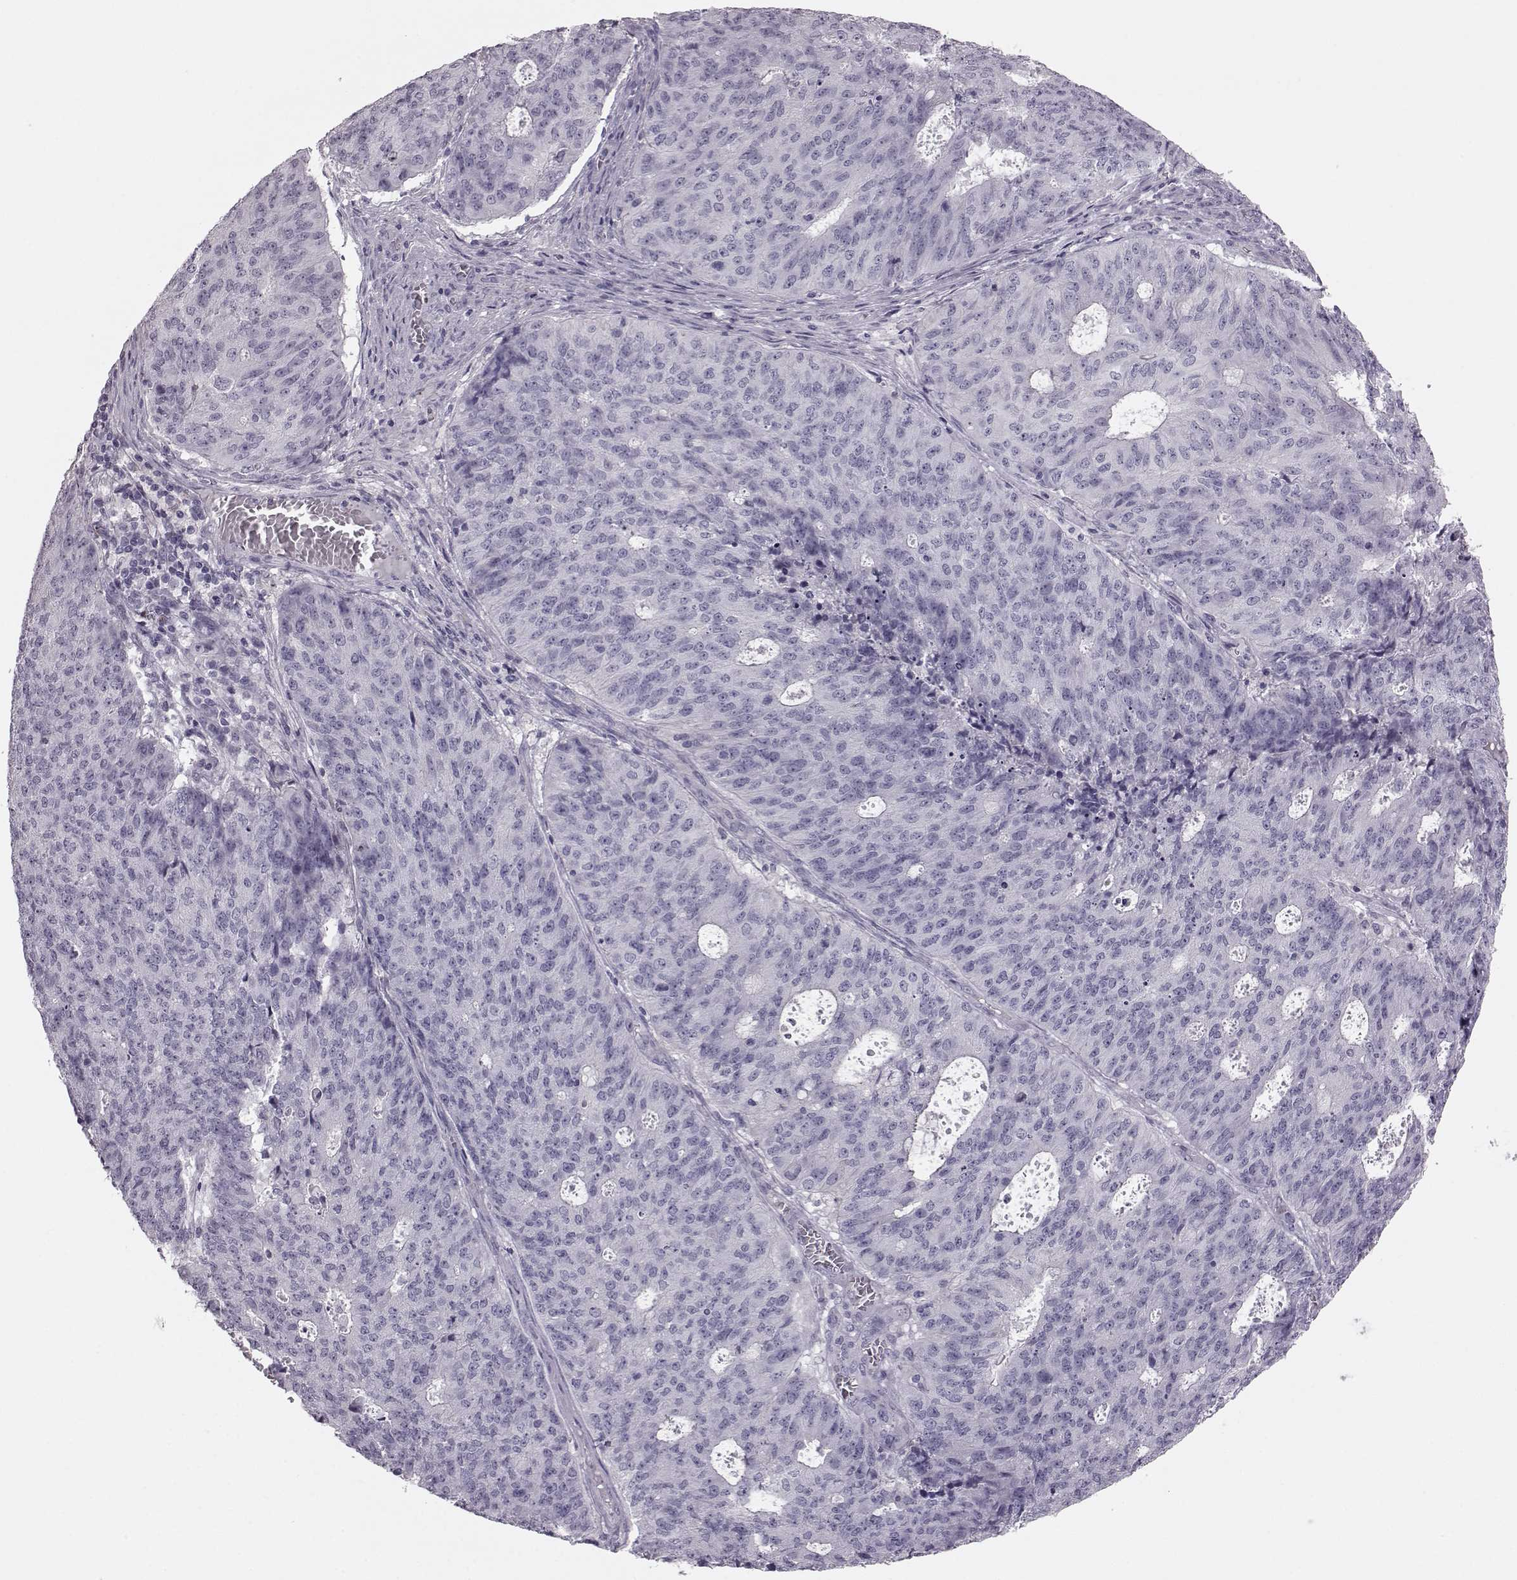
{"staining": {"intensity": "negative", "quantity": "none", "location": "none"}, "tissue": "endometrial cancer", "cell_type": "Tumor cells", "image_type": "cancer", "snomed": [{"axis": "morphology", "description": "Adenocarcinoma, NOS"}, {"axis": "topography", "description": "Endometrium"}], "caption": "This histopathology image is of endometrial cancer stained with immunohistochemistry (IHC) to label a protein in brown with the nuclei are counter-stained blue. There is no staining in tumor cells.", "gene": "SNTG1", "patient": {"sex": "female", "age": 82}}